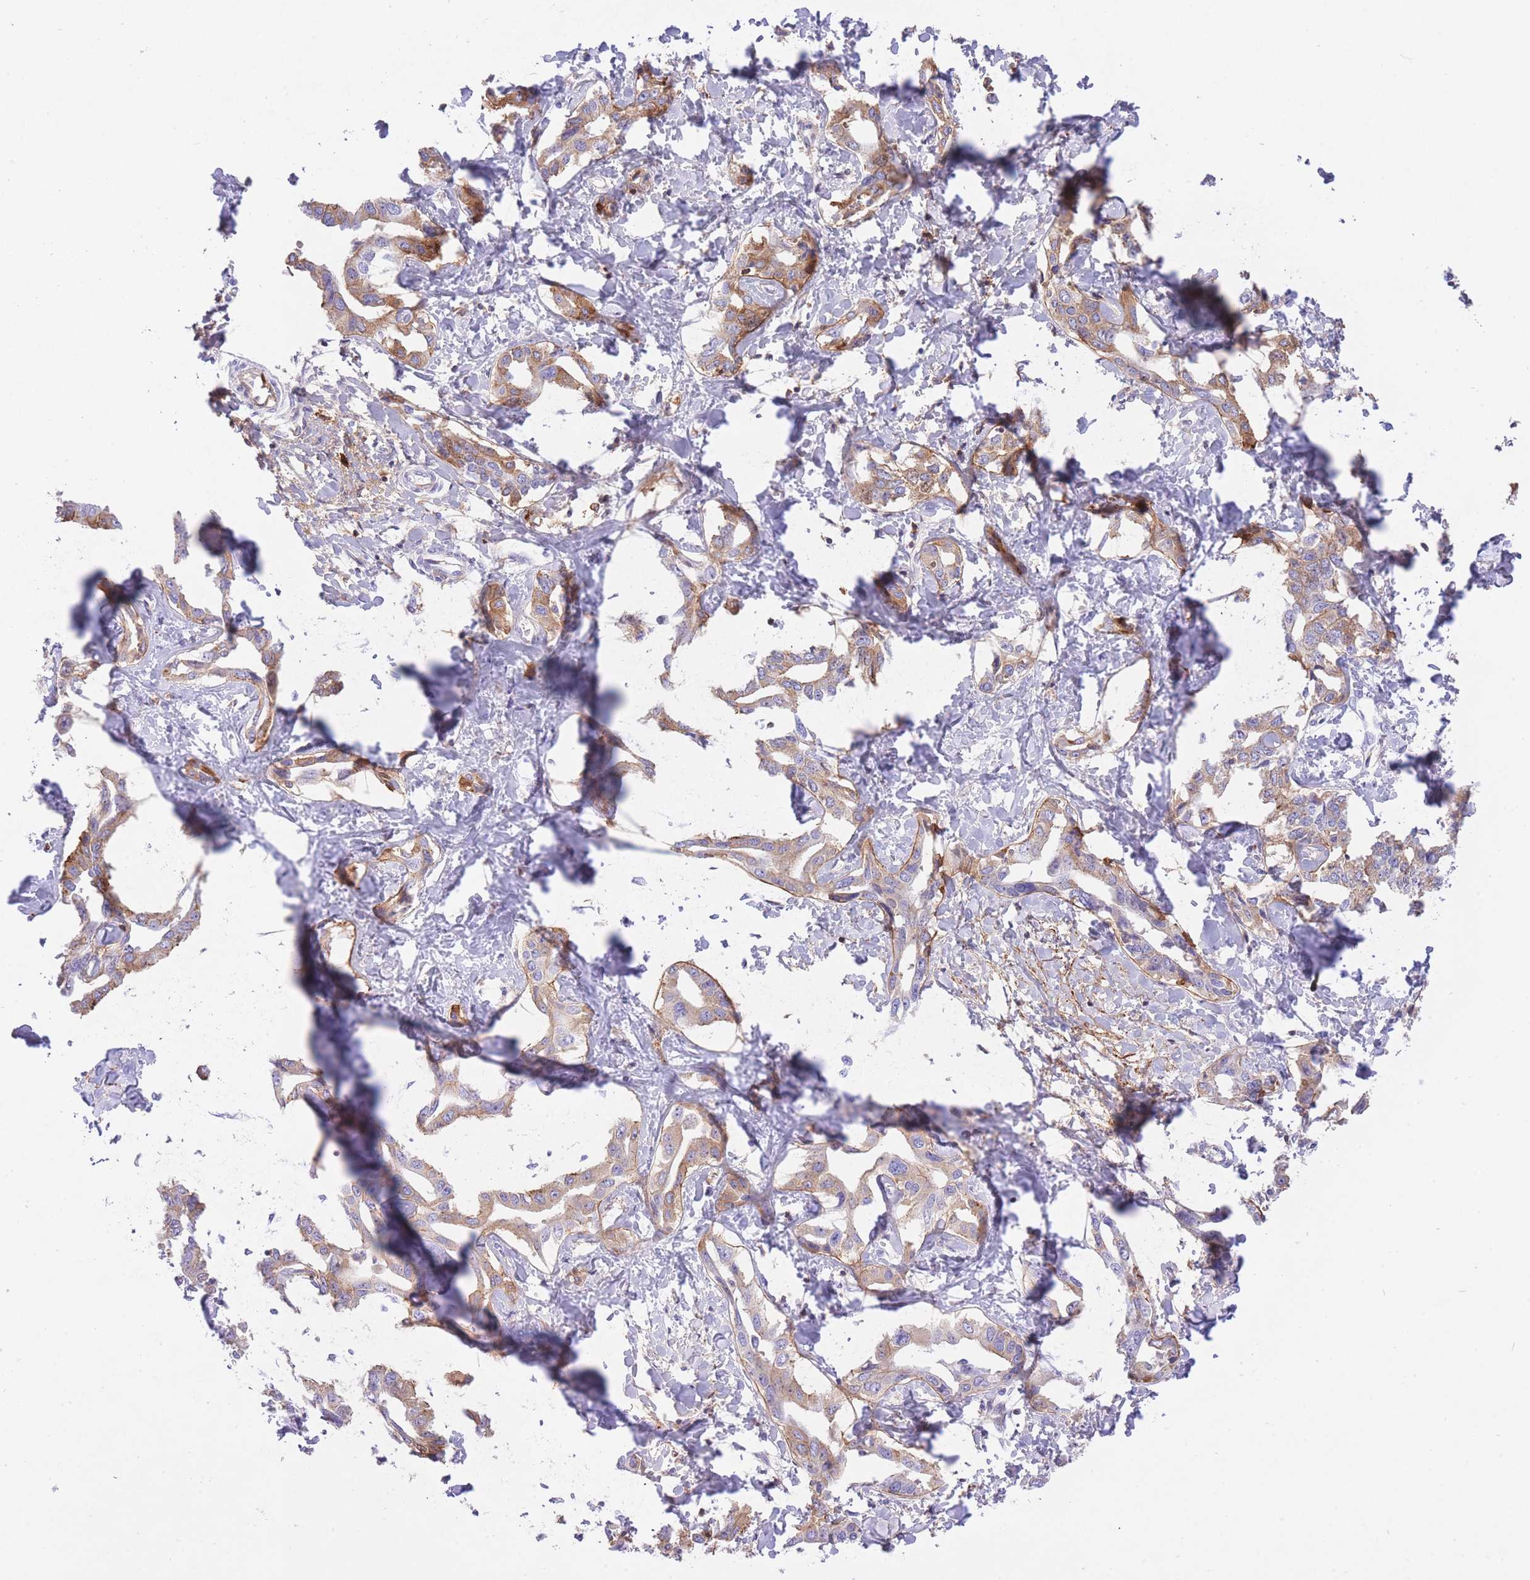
{"staining": {"intensity": "moderate", "quantity": ">75%", "location": "cytoplasmic/membranous"}, "tissue": "liver cancer", "cell_type": "Tumor cells", "image_type": "cancer", "snomed": [{"axis": "morphology", "description": "Cholangiocarcinoma"}, {"axis": "topography", "description": "Liver"}], "caption": "Immunohistochemistry (IHC) histopathology image of human cholangiocarcinoma (liver) stained for a protein (brown), which shows medium levels of moderate cytoplasmic/membranous staining in about >75% of tumor cells.", "gene": "HRG", "patient": {"sex": "male", "age": 59}}